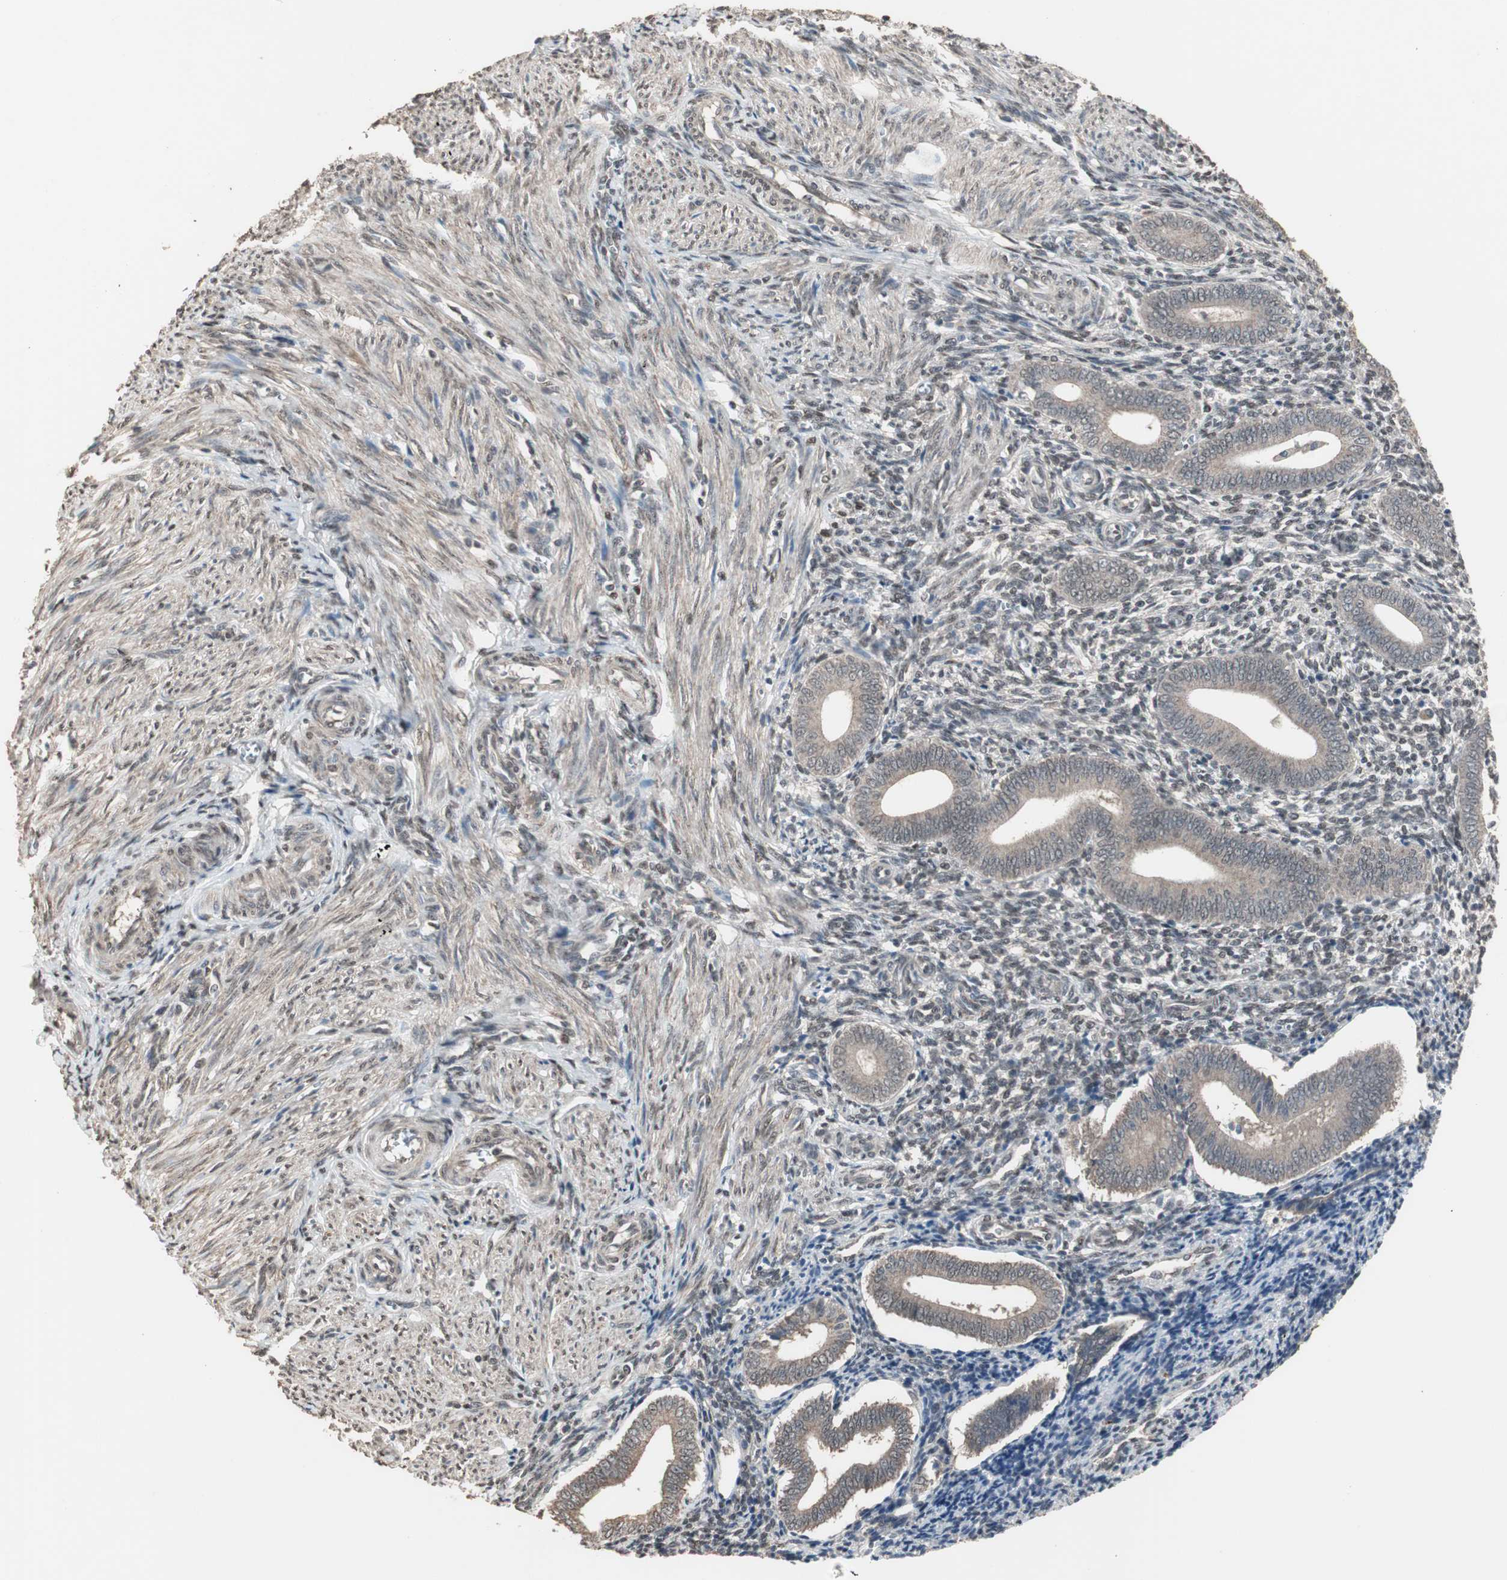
{"staining": {"intensity": "moderate", "quantity": "25%-75%", "location": "nuclear"}, "tissue": "endometrium", "cell_type": "Cells in endometrial stroma", "image_type": "normal", "snomed": [{"axis": "morphology", "description": "Normal tissue, NOS"}, {"axis": "topography", "description": "Uterus"}, {"axis": "topography", "description": "Endometrium"}], "caption": "Human endometrium stained for a protein (brown) shows moderate nuclear positive expression in about 25%-75% of cells in endometrial stroma.", "gene": "ZHX2", "patient": {"sex": "female", "age": 33}}